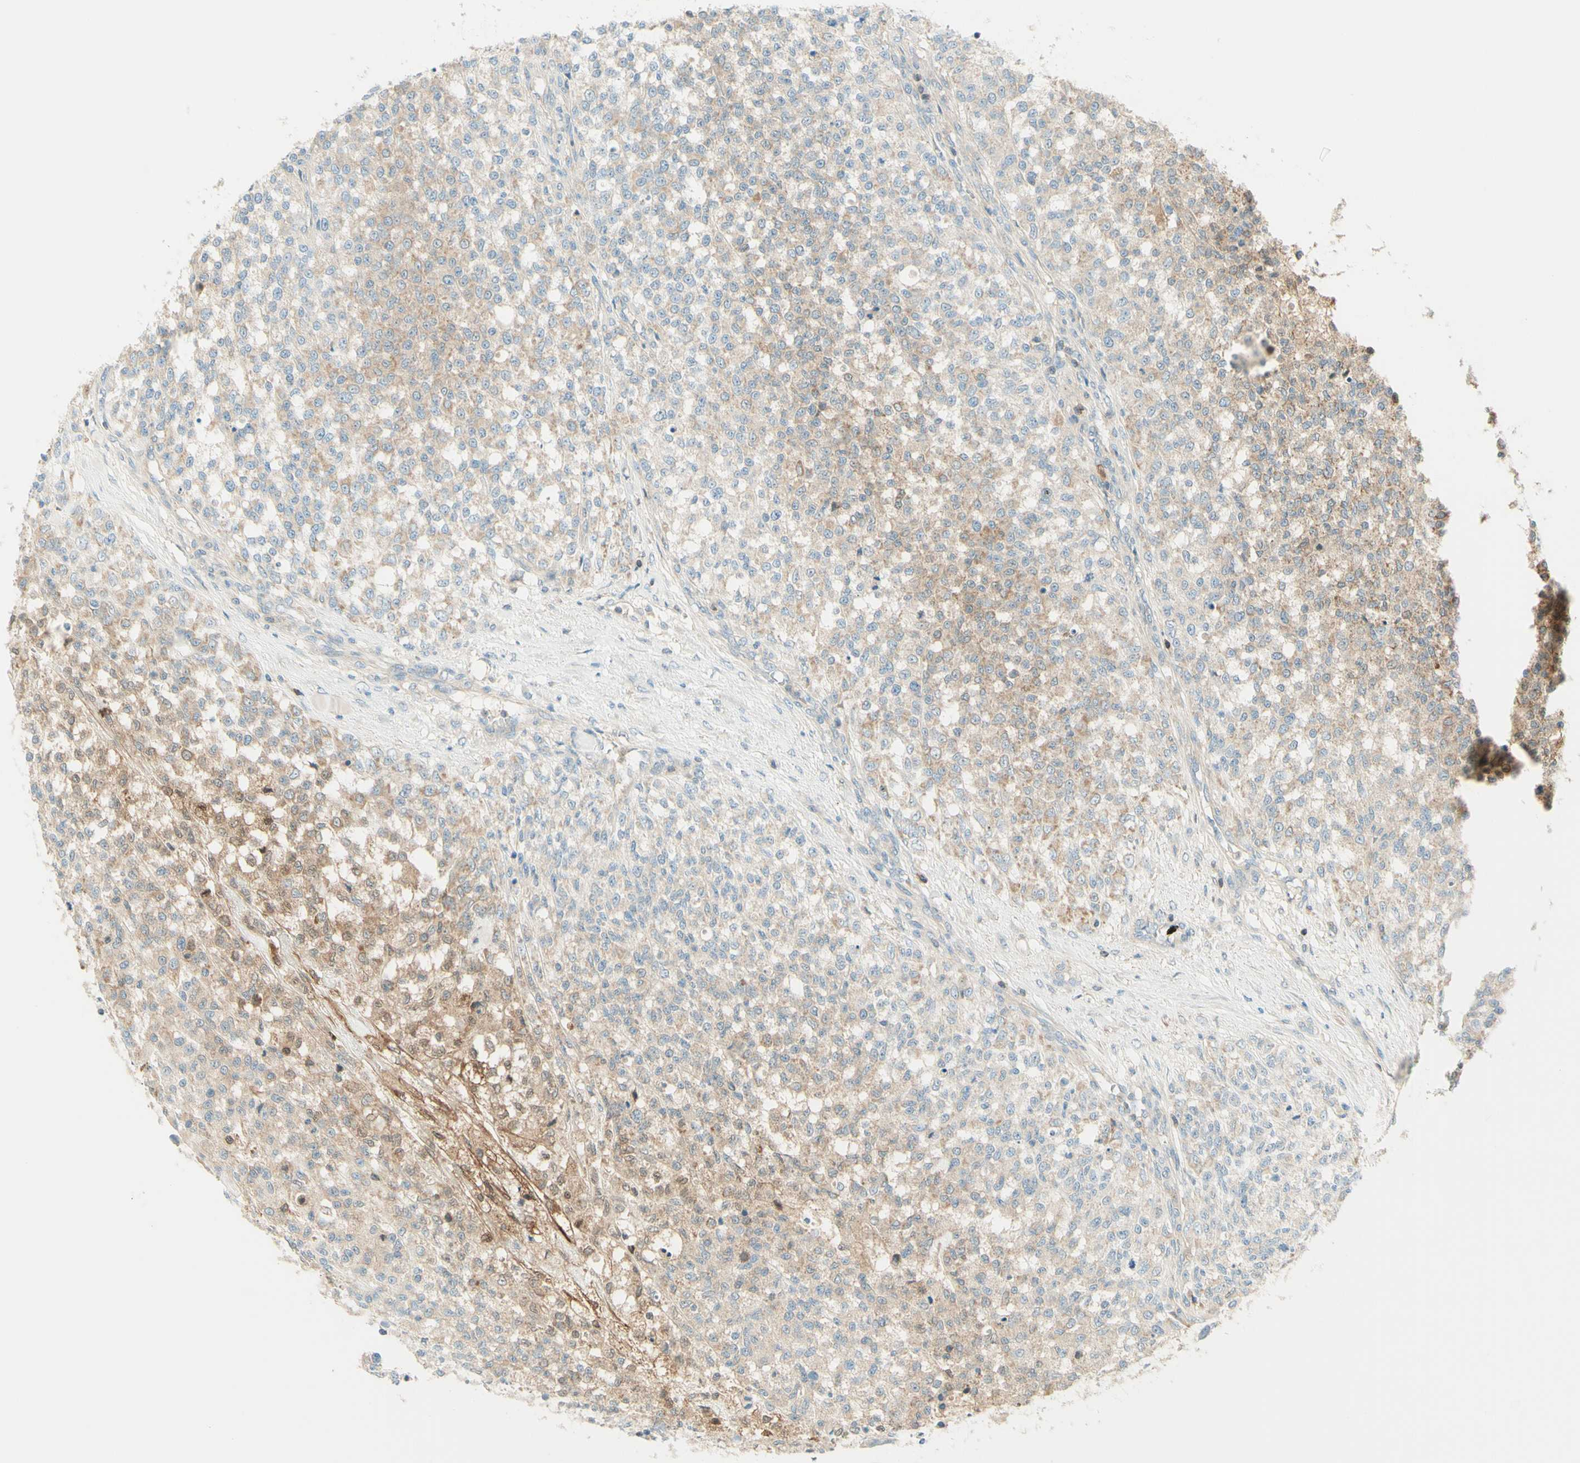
{"staining": {"intensity": "moderate", "quantity": ">75%", "location": "cytoplasmic/membranous"}, "tissue": "testis cancer", "cell_type": "Tumor cells", "image_type": "cancer", "snomed": [{"axis": "morphology", "description": "Seminoma, NOS"}, {"axis": "topography", "description": "Testis"}], "caption": "Testis cancer was stained to show a protein in brown. There is medium levels of moderate cytoplasmic/membranous positivity in about >75% of tumor cells.", "gene": "PROM1", "patient": {"sex": "male", "age": 59}}